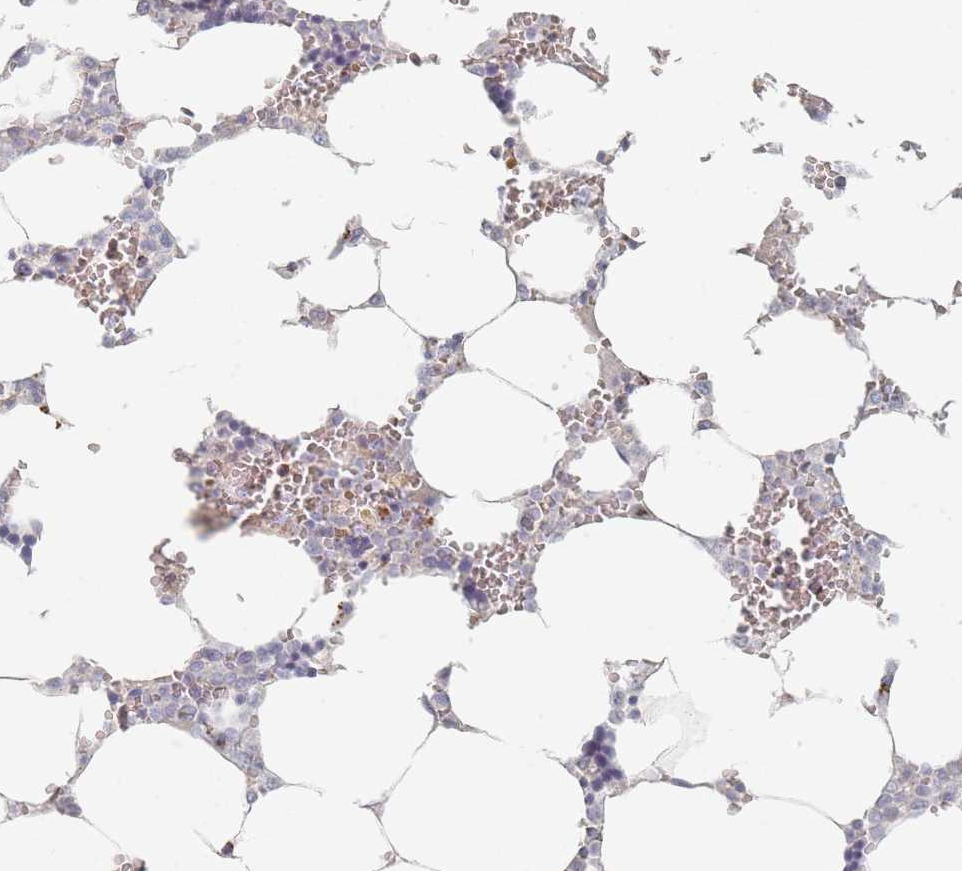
{"staining": {"intensity": "moderate", "quantity": "<25%", "location": "cytoplasmic/membranous"}, "tissue": "bone marrow", "cell_type": "Hematopoietic cells", "image_type": "normal", "snomed": [{"axis": "morphology", "description": "Normal tissue, NOS"}, {"axis": "topography", "description": "Bone marrow"}], "caption": "Moderate cytoplasmic/membranous expression for a protein is seen in approximately <25% of hematopoietic cells of benign bone marrow using immunohistochemistry (IHC).", "gene": "ENSG00000251357", "patient": {"sex": "male", "age": 64}}